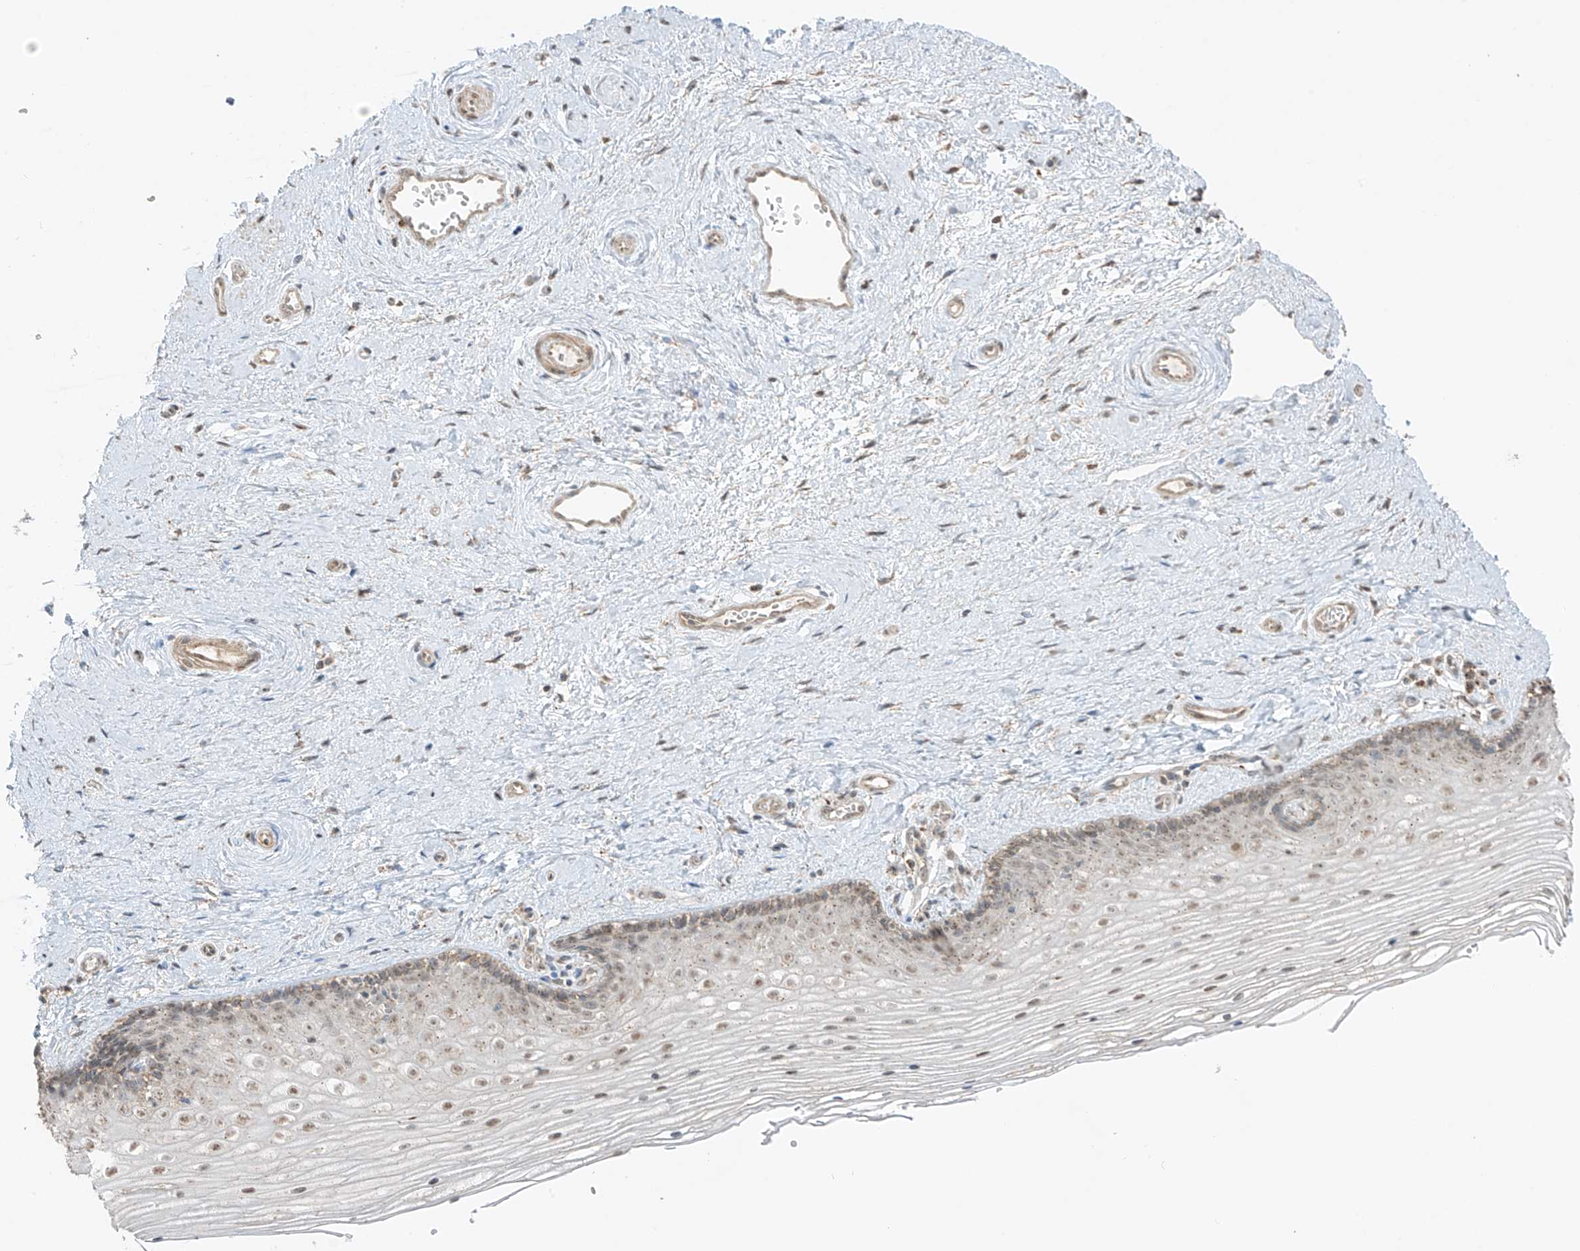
{"staining": {"intensity": "weak", "quantity": "25%-75%", "location": "nuclear"}, "tissue": "vagina", "cell_type": "Squamous epithelial cells", "image_type": "normal", "snomed": [{"axis": "morphology", "description": "Normal tissue, NOS"}, {"axis": "topography", "description": "Vagina"}], "caption": "Protein staining of unremarkable vagina reveals weak nuclear expression in about 25%-75% of squamous epithelial cells.", "gene": "N4BP3", "patient": {"sex": "female", "age": 46}}